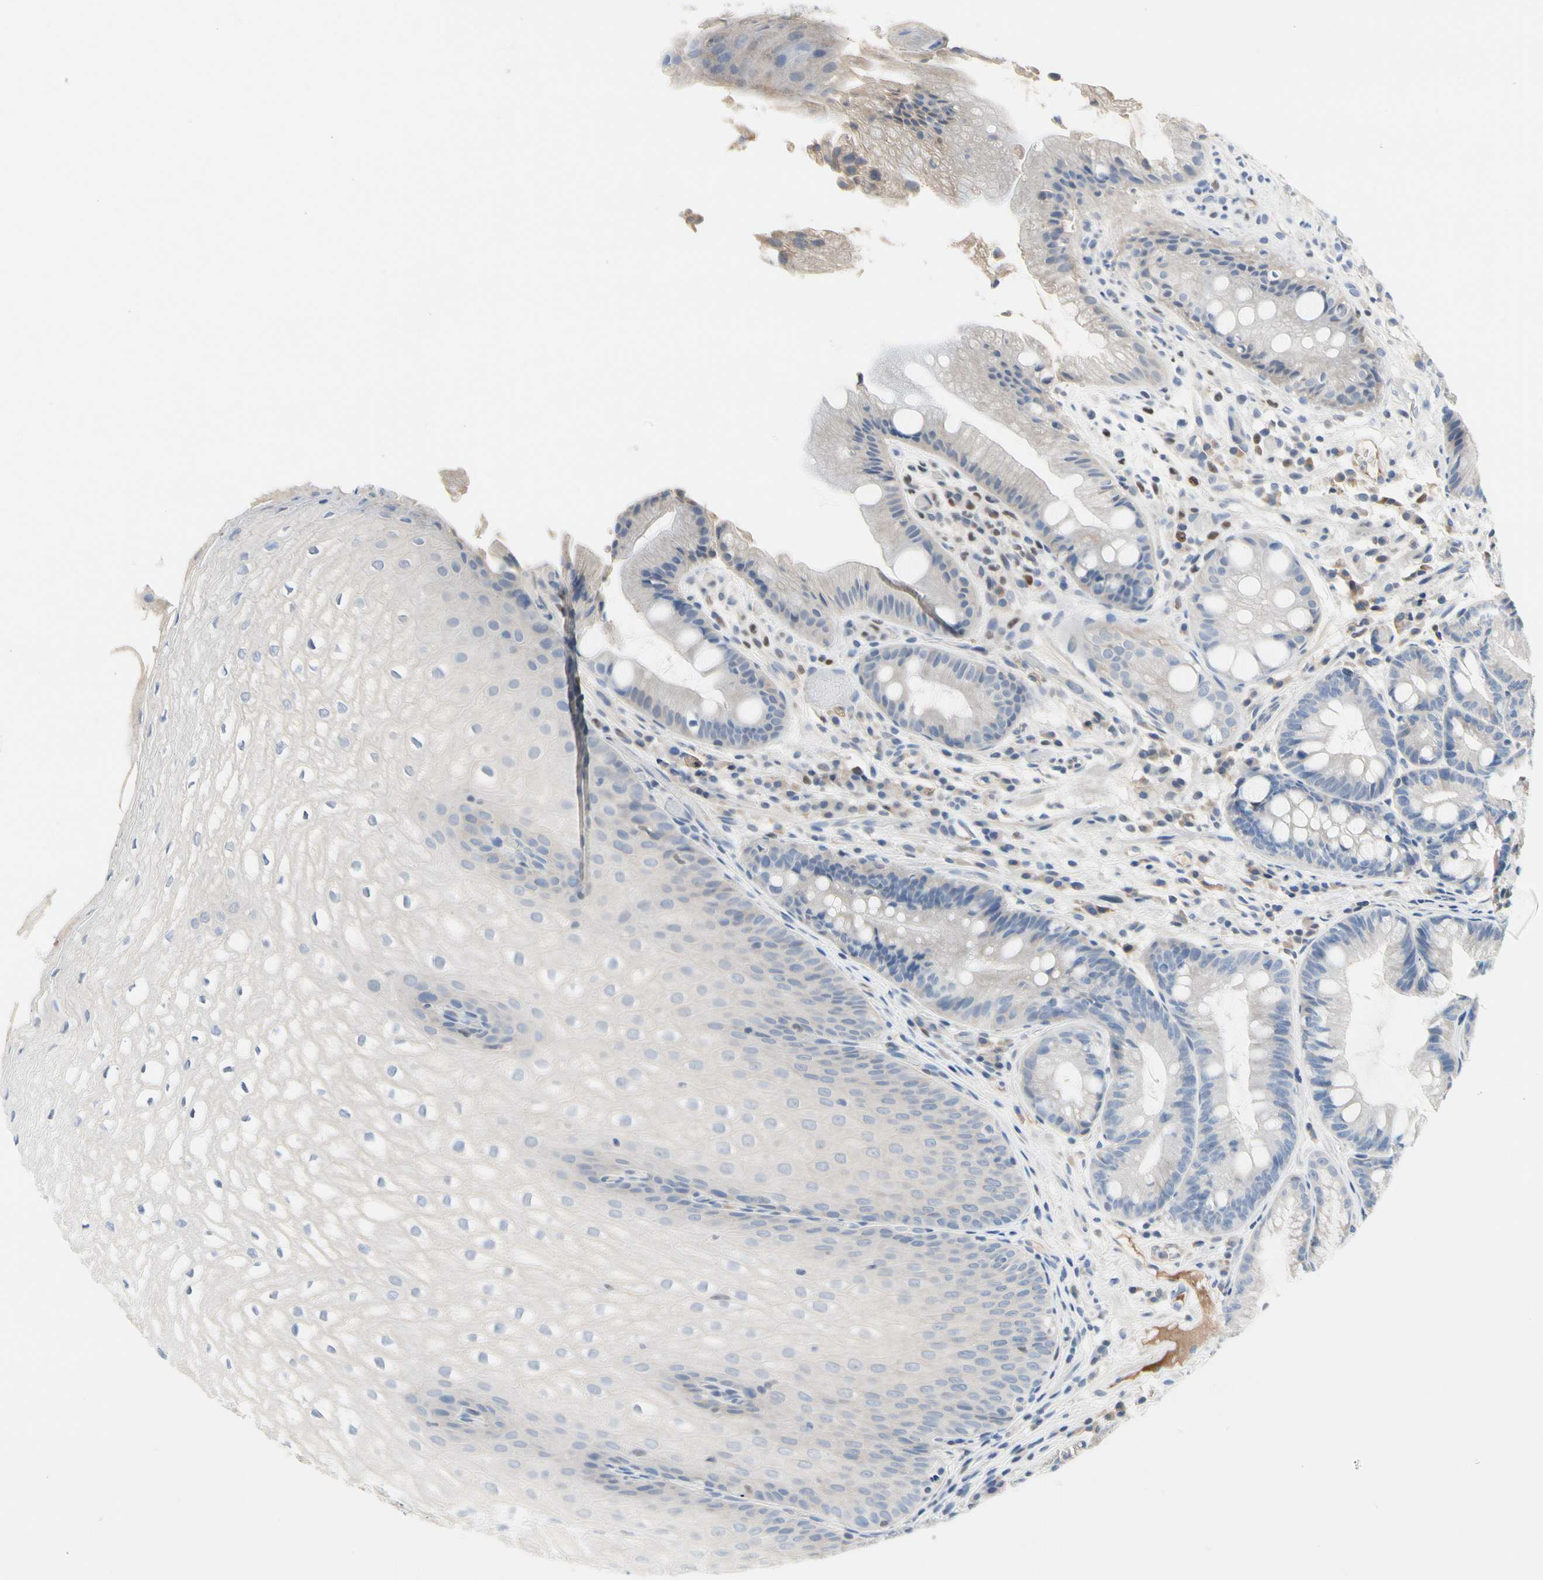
{"staining": {"intensity": "weak", "quantity": "<25%", "location": "cytoplasmic/membranous"}, "tissue": "stomach", "cell_type": "Glandular cells", "image_type": "normal", "snomed": [{"axis": "morphology", "description": "Normal tissue, NOS"}, {"axis": "topography", "description": "Stomach, upper"}], "caption": "Immunohistochemistry image of benign human stomach stained for a protein (brown), which exhibits no expression in glandular cells. (DAB IHC with hematoxylin counter stain).", "gene": "ECRG4", "patient": {"sex": "male", "age": 72}}